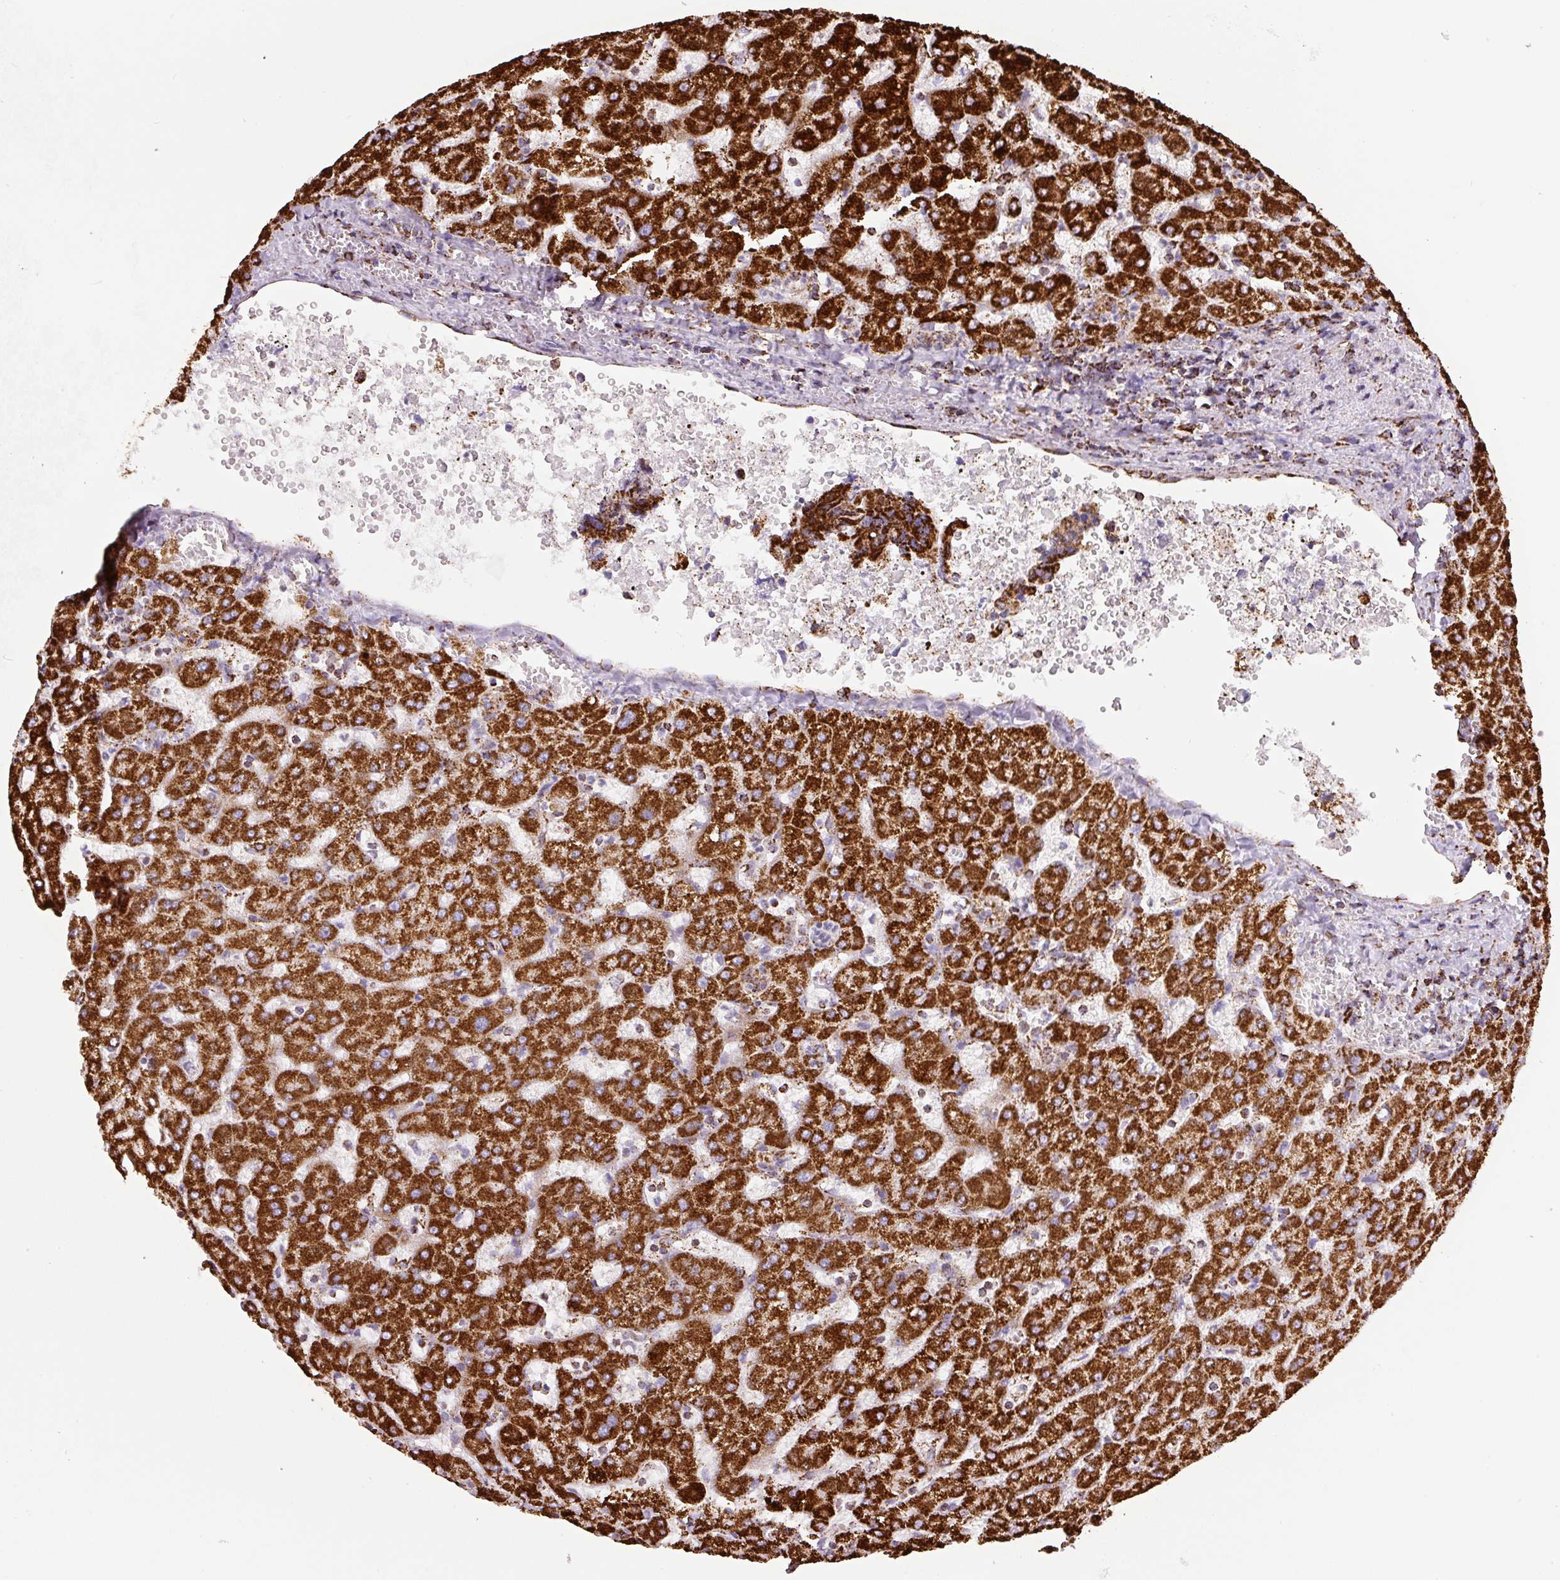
{"staining": {"intensity": "strong", "quantity": ">75%", "location": "cytoplasmic/membranous"}, "tissue": "liver", "cell_type": "Cholangiocytes", "image_type": "normal", "snomed": [{"axis": "morphology", "description": "Normal tissue, NOS"}, {"axis": "topography", "description": "Liver"}], "caption": "Unremarkable liver exhibits strong cytoplasmic/membranous expression in approximately >75% of cholangiocytes, visualized by immunohistochemistry.", "gene": "ATP5F1A", "patient": {"sex": "female", "age": 63}}